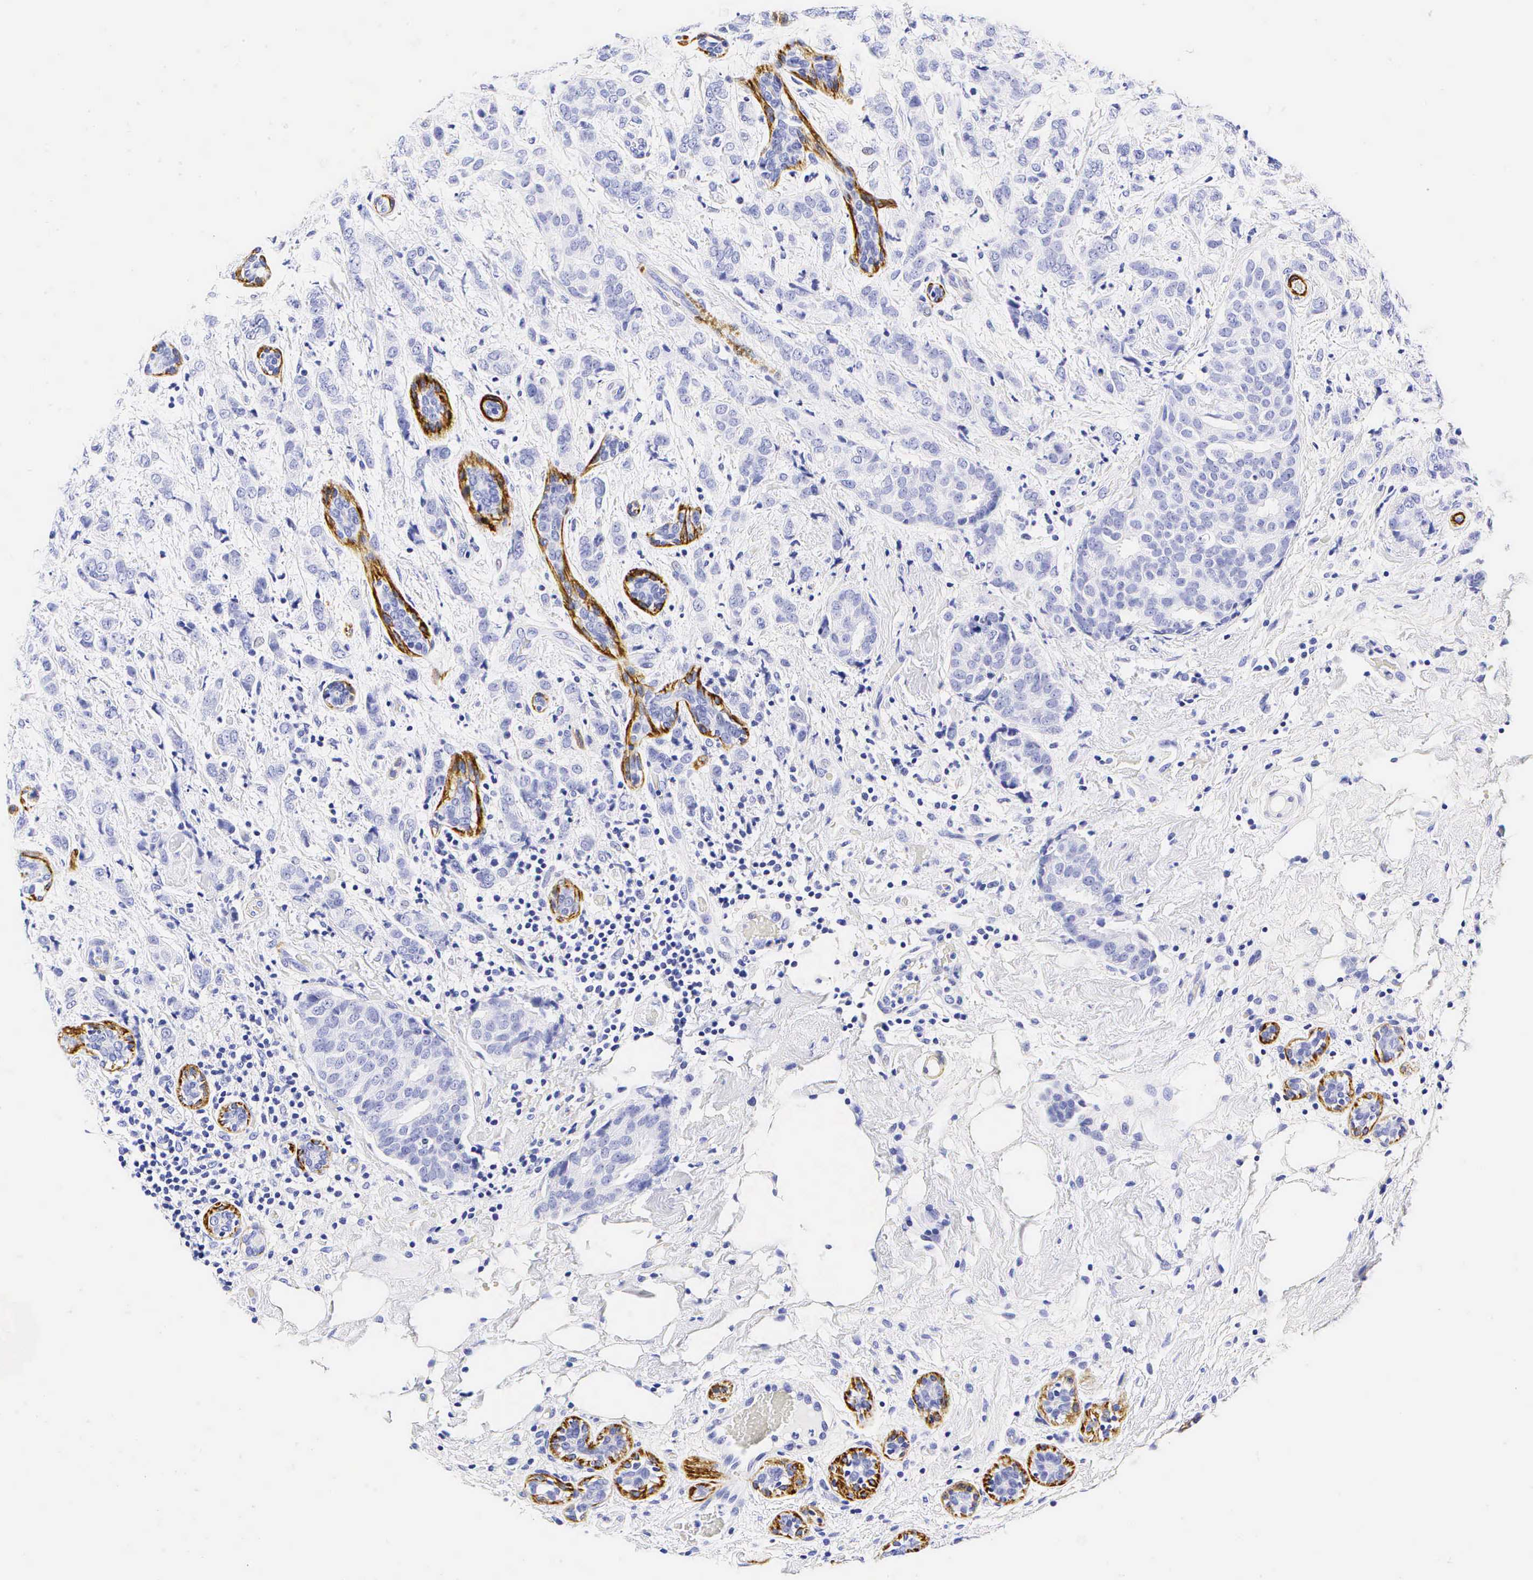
{"staining": {"intensity": "negative", "quantity": "none", "location": "none"}, "tissue": "breast cancer", "cell_type": "Tumor cells", "image_type": "cancer", "snomed": [{"axis": "morphology", "description": "Duct carcinoma"}, {"axis": "topography", "description": "Breast"}], "caption": "Immunohistochemical staining of breast cancer displays no significant positivity in tumor cells.", "gene": "CALD1", "patient": {"sex": "female", "age": 53}}